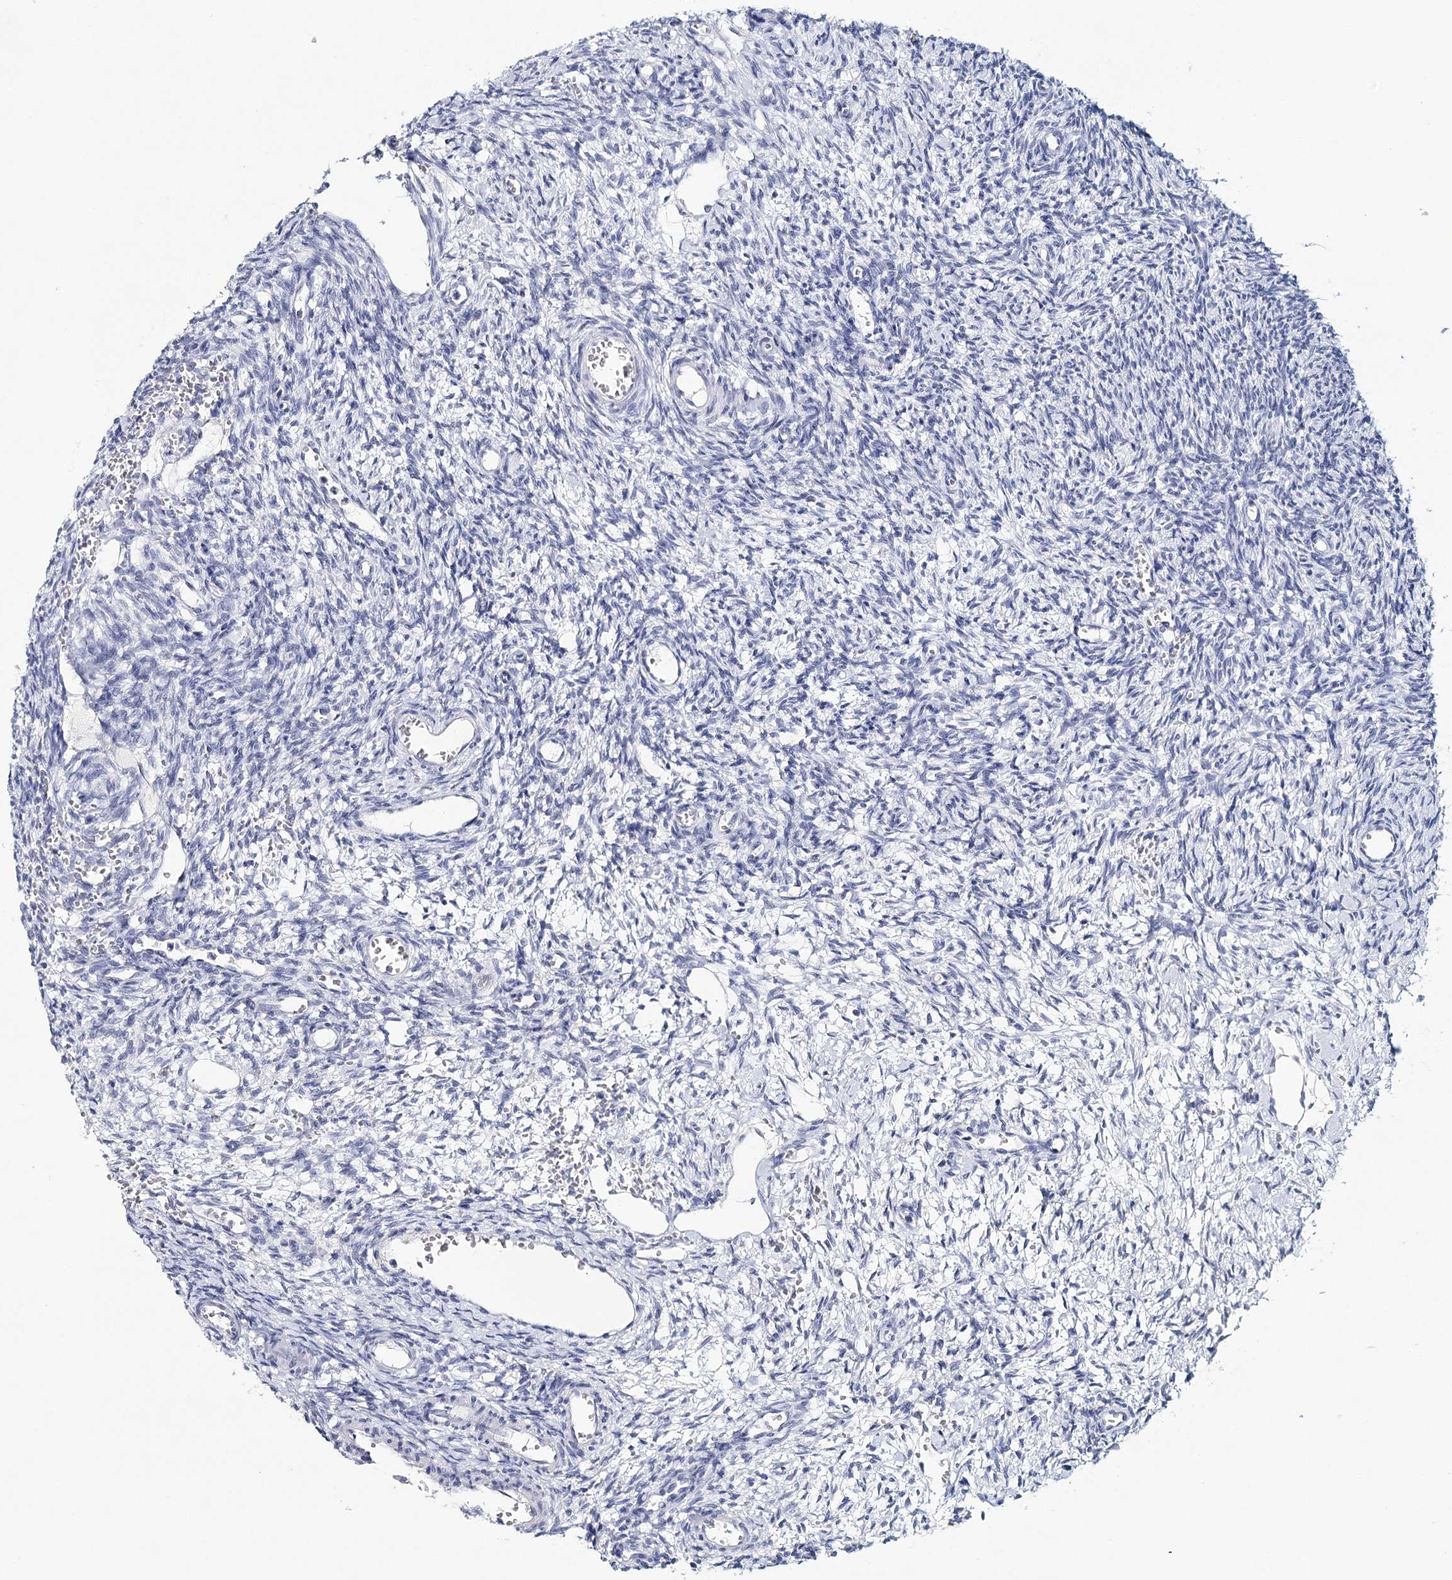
{"staining": {"intensity": "negative", "quantity": "none", "location": "none"}, "tissue": "ovary", "cell_type": "Ovarian stroma cells", "image_type": "normal", "snomed": [{"axis": "morphology", "description": "Normal tissue, NOS"}, {"axis": "topography", "description": "Ovary"}], "caption": "DAB immunohistochemical staining of benign human ovary reveals no significant staining in ovarian stroma cells.", "gene": "HSPA4L", "patient": {"sex": "female", "age": 39}}